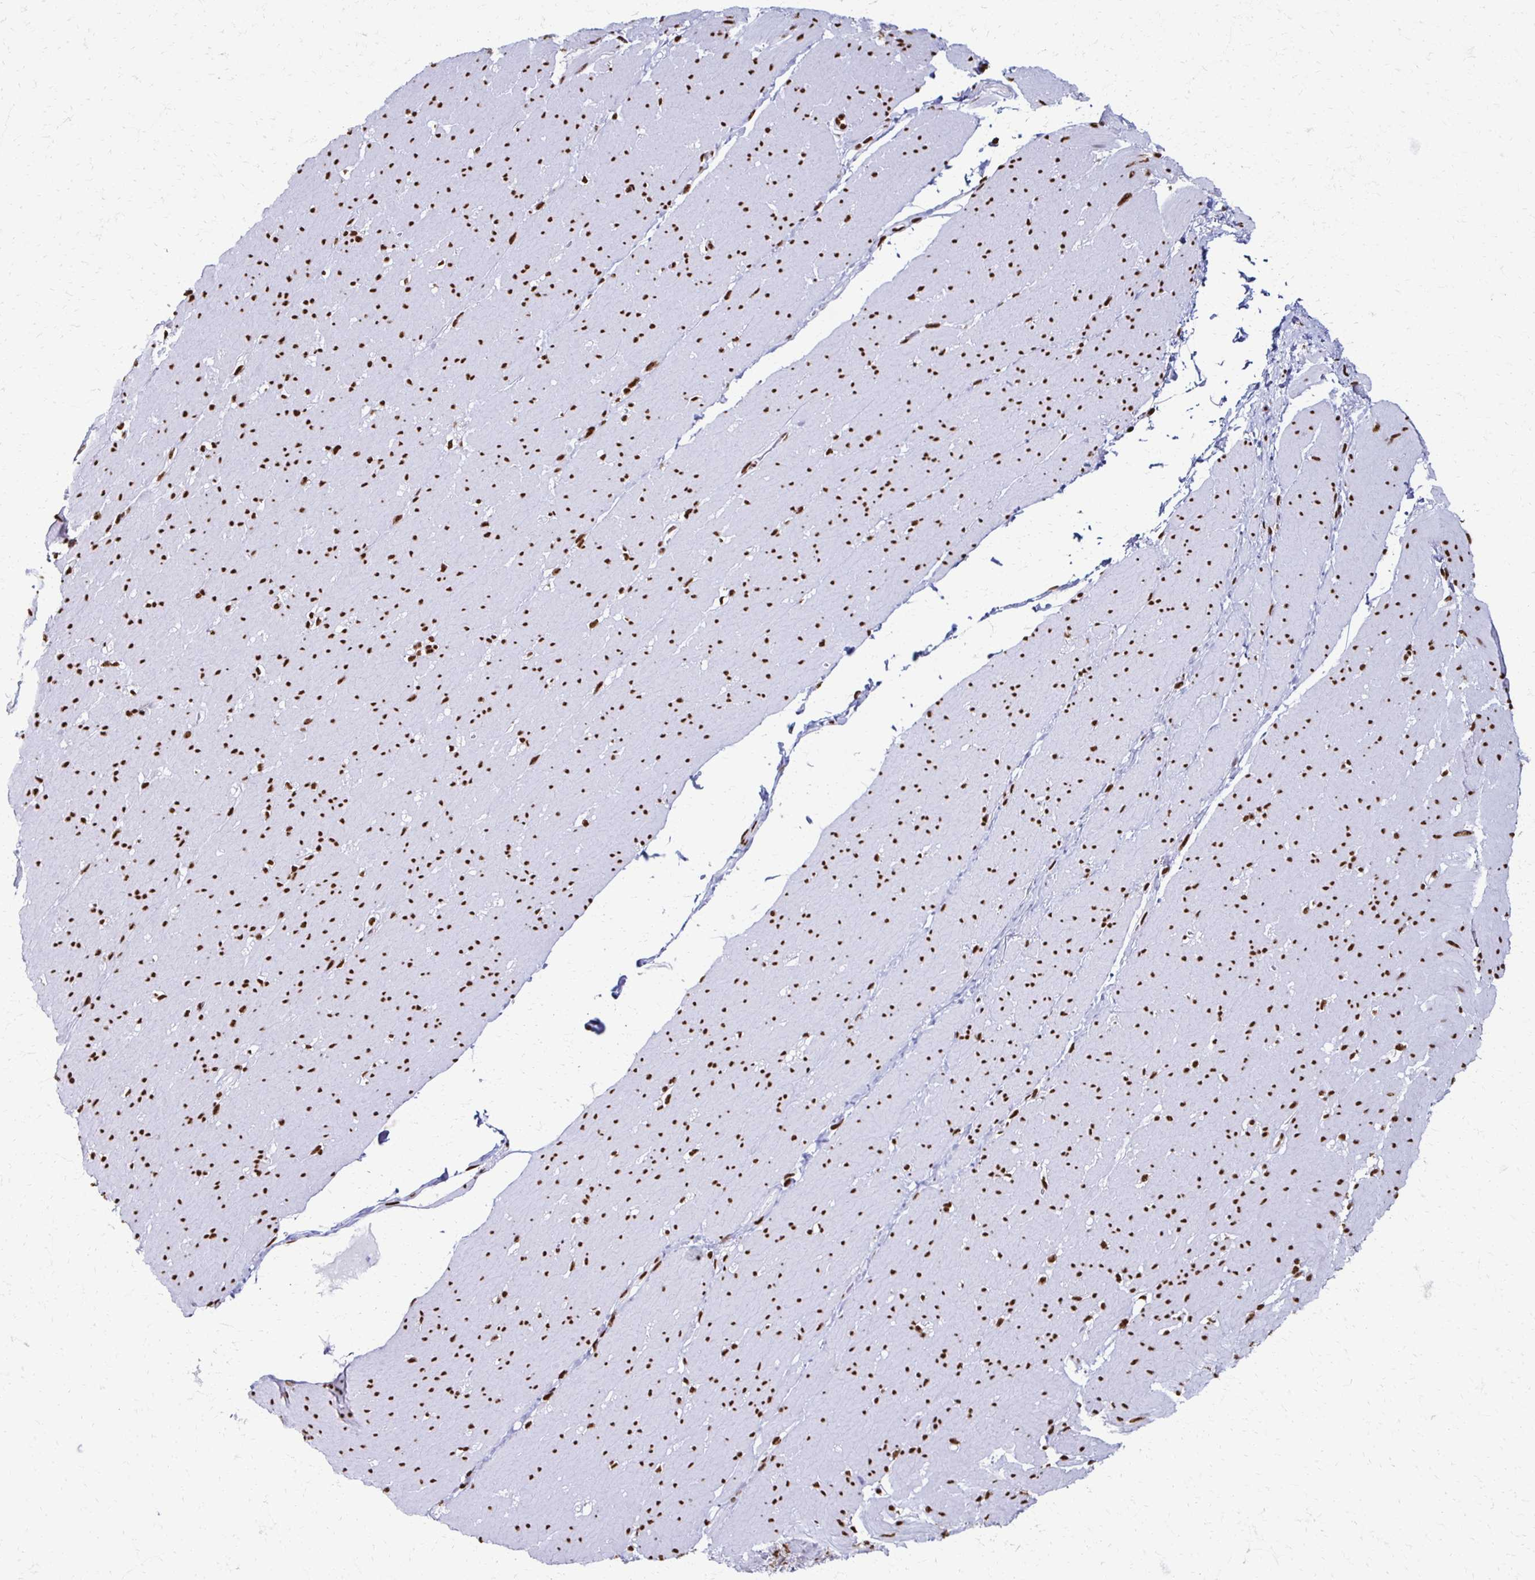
{"staining": {"intensity": "strong", "quantity": ">75%", "location": "nuclear"}, "tissue": "smooth muscle", "cell_type": "Smooth muscle cells", "image_type": "normal", "snomed": [{"axis": "morphology", "description": "Normal tissue, NOS"}, {"axis": "topography", "description": "Smooth muscle"}, {"axis": "topography", "description": "Rectum"}], "caption": "Protein expression analysis of unremarkable human smooth muscle reveals strong nuclear staining in about >75% of smooth muscle cells.", "gene": "NONO", "patient": {"sex": "male", "age": 53}}